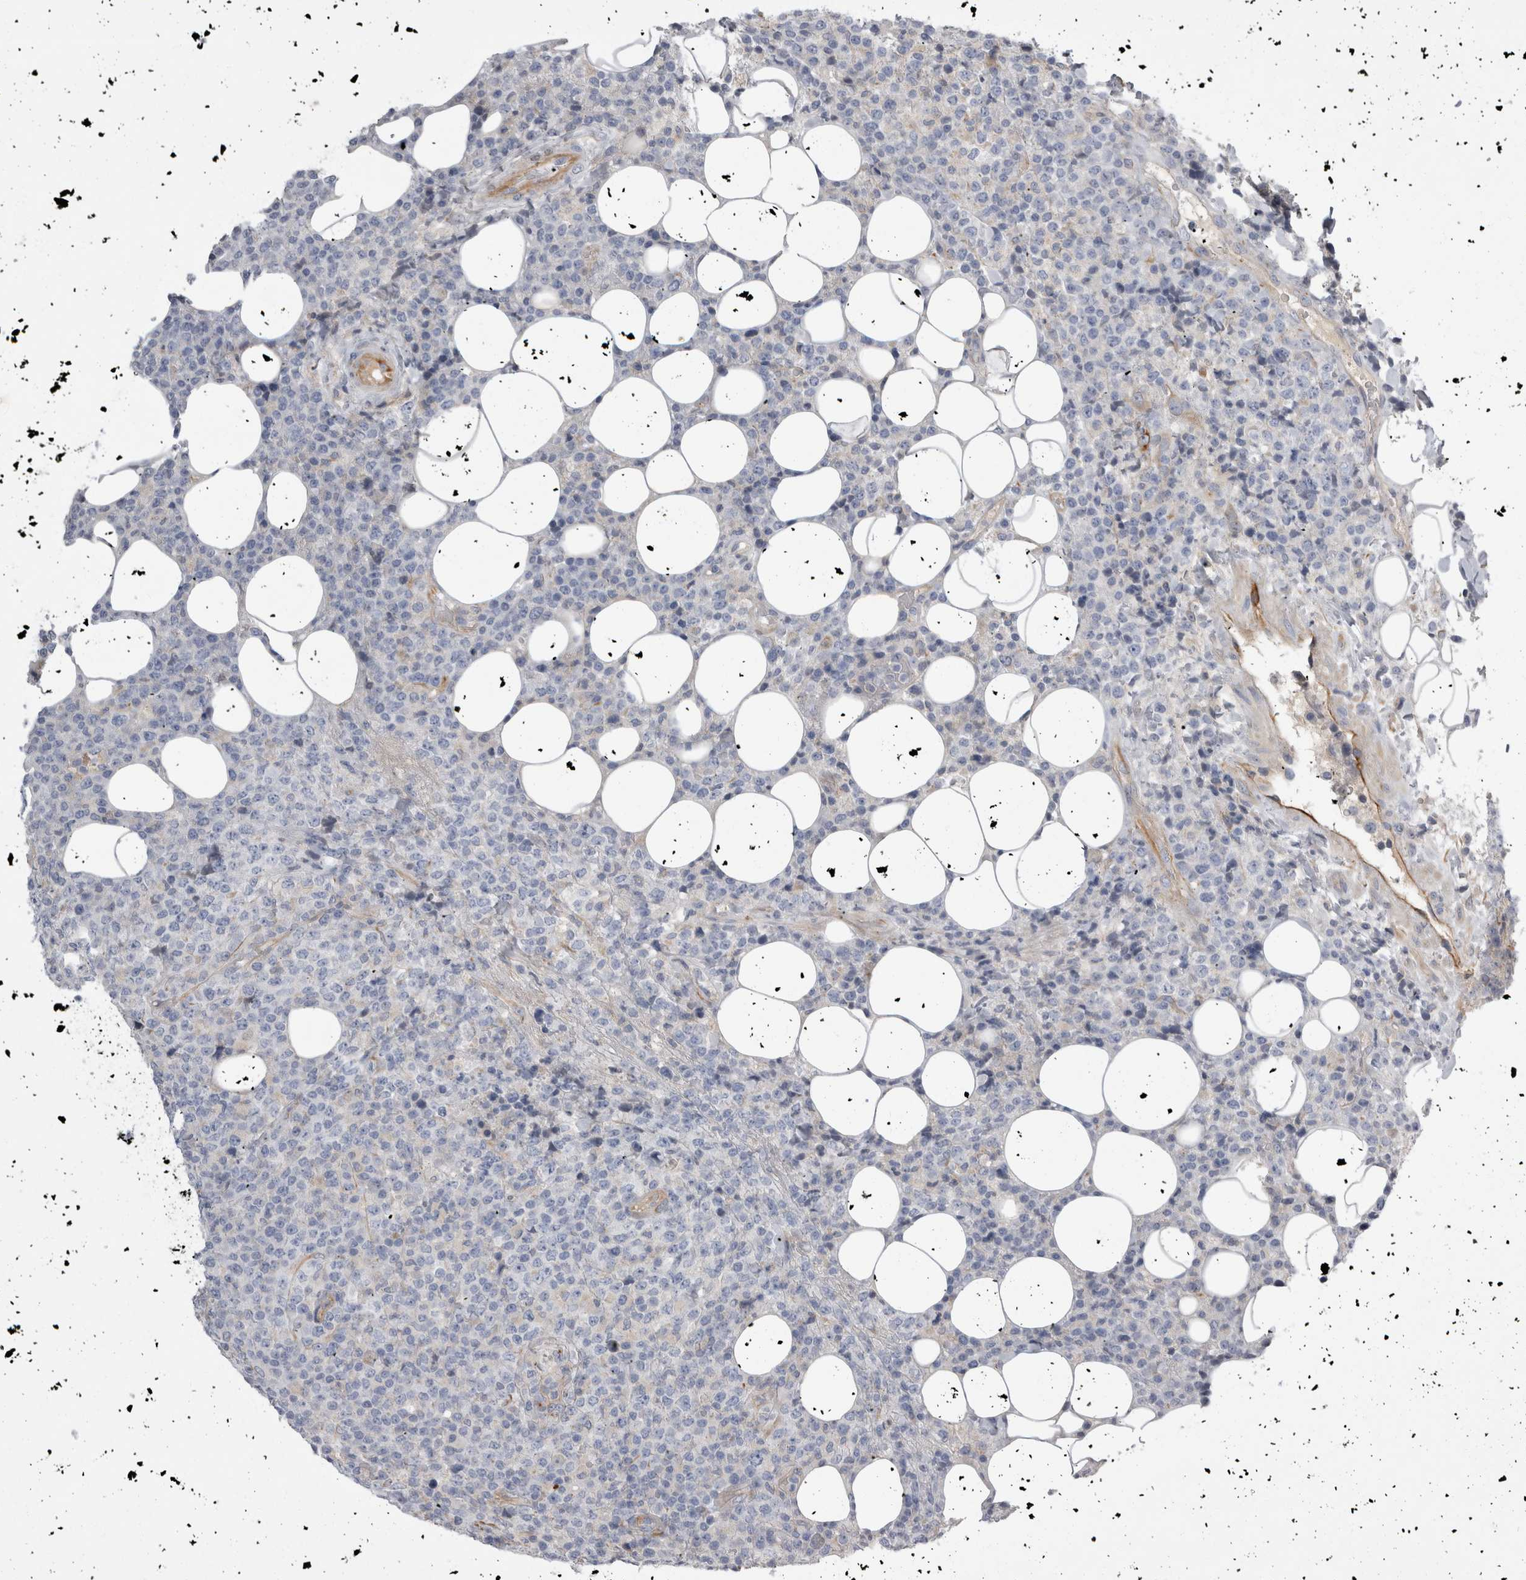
{"staining": {"intensity": "negative", "quantity": "none", "location": "none"}, "tissue": "lymphoma", "cell_type": "Tumor cells", "image_type": "cancer", "snomed": [{"axis": "morphology", "description": "Malignant lymphoma, non-Hodgkin's type, High grade"}, {"axis": "topography", "description": "Lymph node"}], "caption": "A histopathology image of human malignant lymphoma, non-Hodgkin's type (high-grade) is negative for staining in tumor cells. (Stains: DAB (3,3'-diaminobenzidine) IHC with hematoxylin counter stain, Microscopy: brightfield microscopy at high magnification).", "gene": "STRADB", "patient": {"sex": "male", "age": 13}}